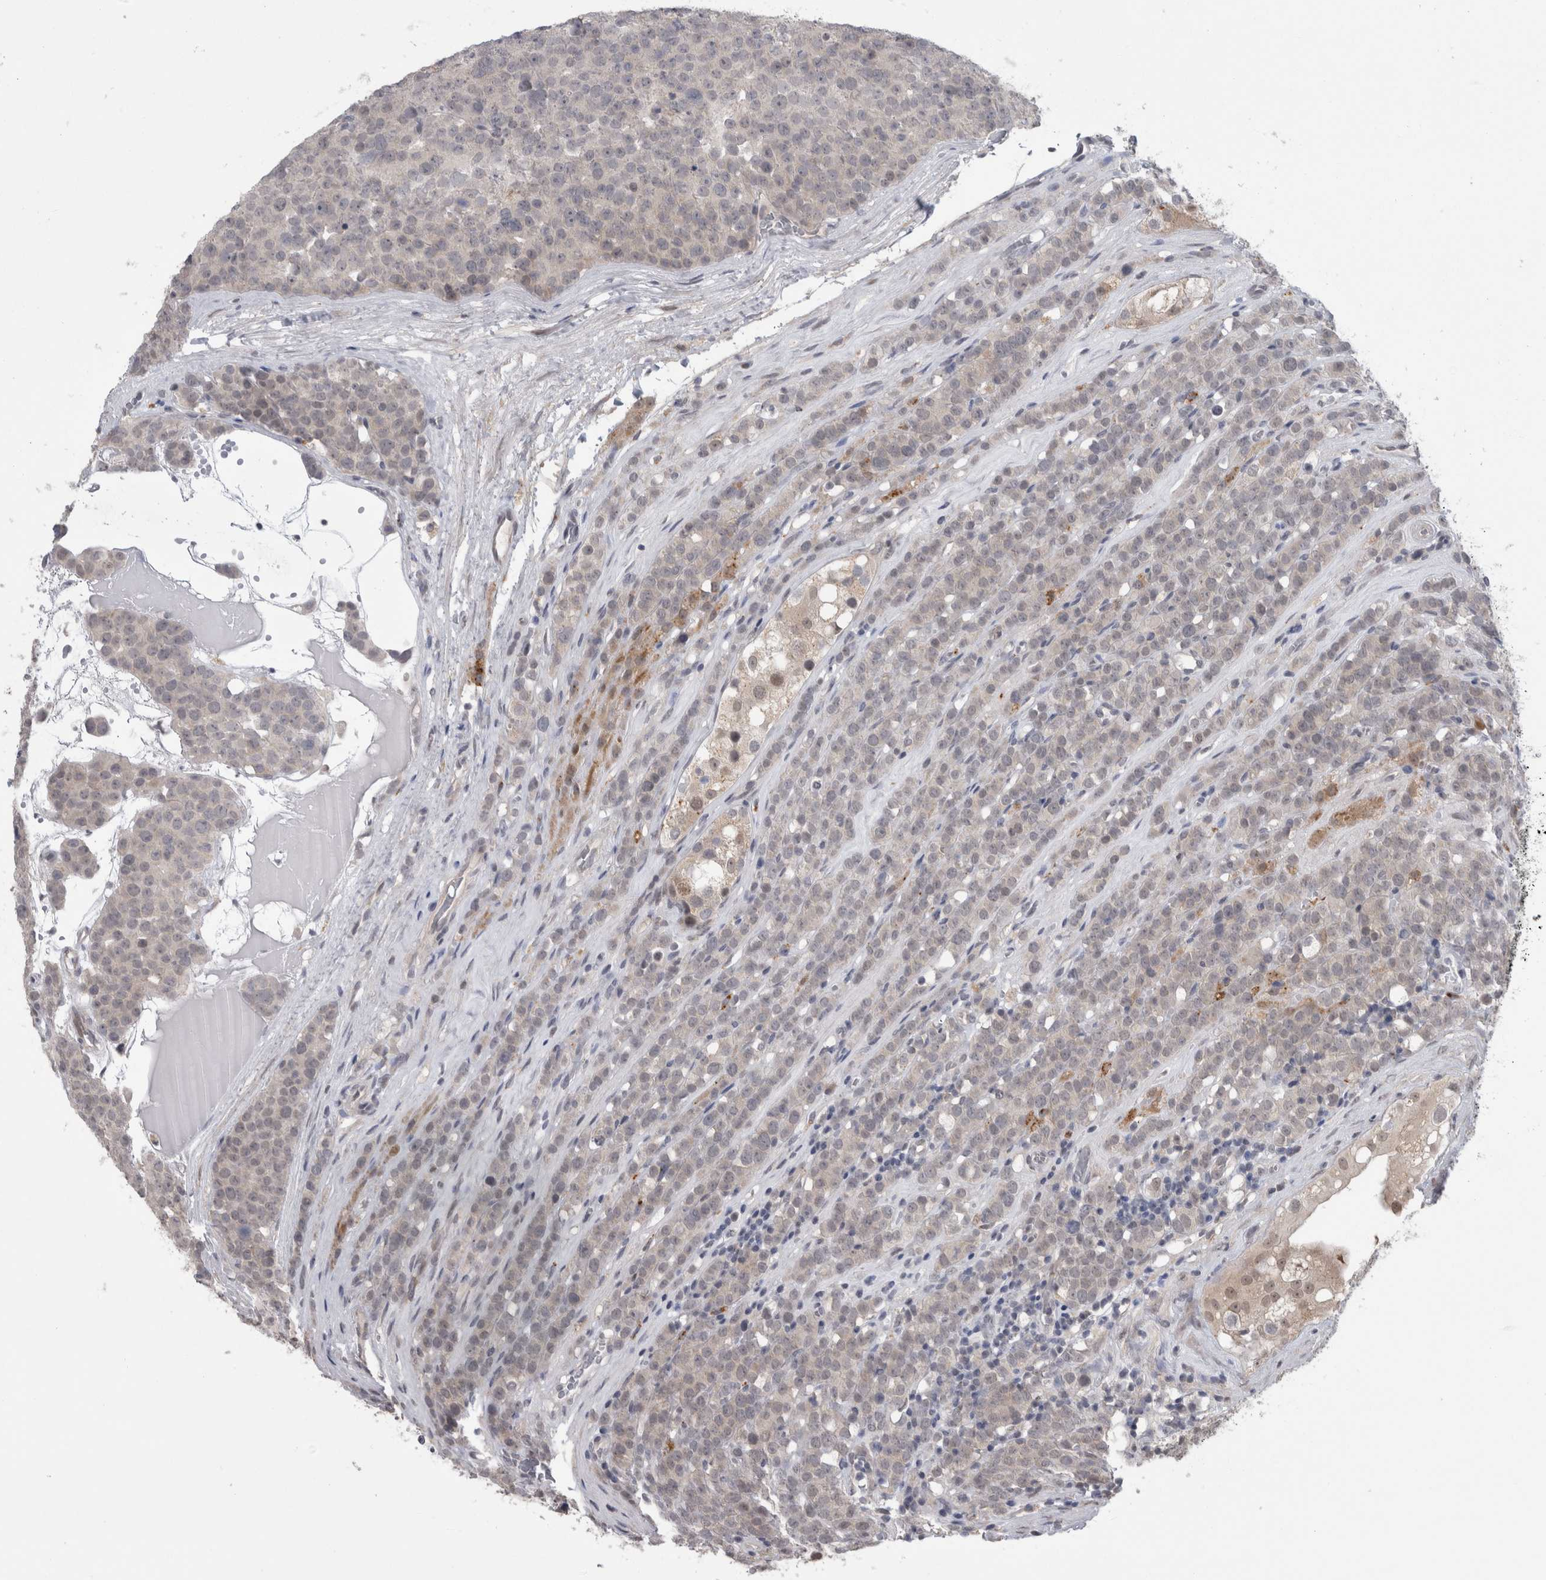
{"staining": {"intensity": "weak", "quantity": "<25%", "location": "nuclear"}, "tissue": "testis cancer", "cell_type": "Tumor cells", "image_type": "cancer", "snomed": [{"axis": "morphology", "description": "Seminoma, NOS"}, {"axis": "topography", "description": "Testis"}], "caption": "The micrograph reveals no staining of tumor cells in testis cancer.", "gene": "MTBP", "patient": {"sex": "male", "age": 71}}